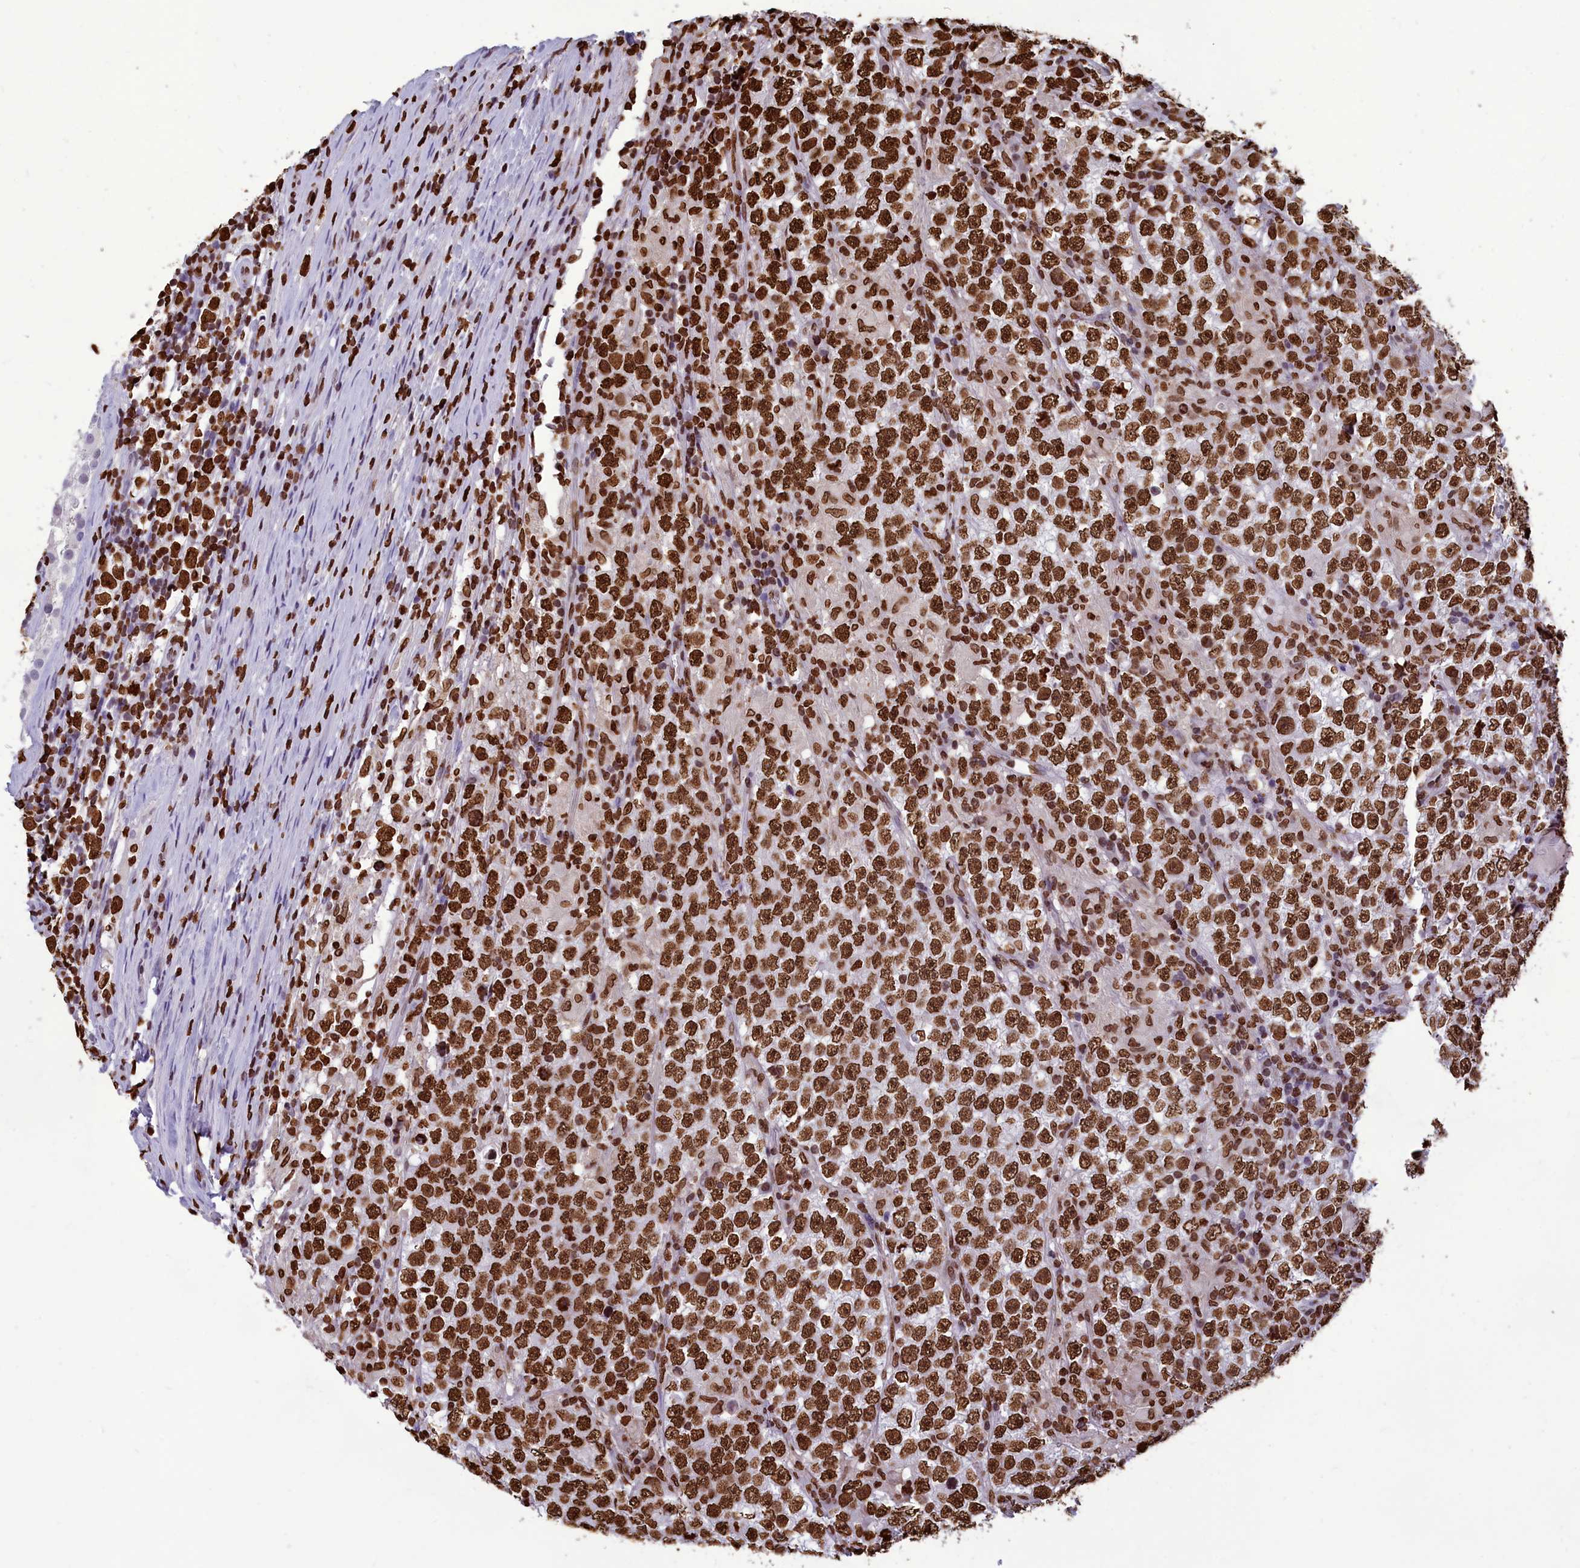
{"staining": {"intensity": "strong", "quantity": ">75%", "location": "nuclear"}, "tissue": "testis cancer", "cell_type": "Tumor cells", "image_type": "cancer", "snomed": [{"axis": "morphology", "description": "Normal tissue, NOS"}, {"axis": "morphology", "description": "Urothelial carcinoma, High grade"}, {"axis": "morphology", "description": "Seminoma, NOS"}, {"axis": "morphology", "description": "Carcinoma, Embryonal, NOS"}, {"axis": "topography", "description": "Urinary bladder"}, {"axis": "topography", "description": "Testis"}], "caption": "Immunohistochemical staining of high-grade urothelial carcinoma (testis) demonstrates high levels of strong nuclear positivity in about >75% of tumor cells.", "gene": "AKAP17A", "patient": {"sex": "male", "age": 41}}